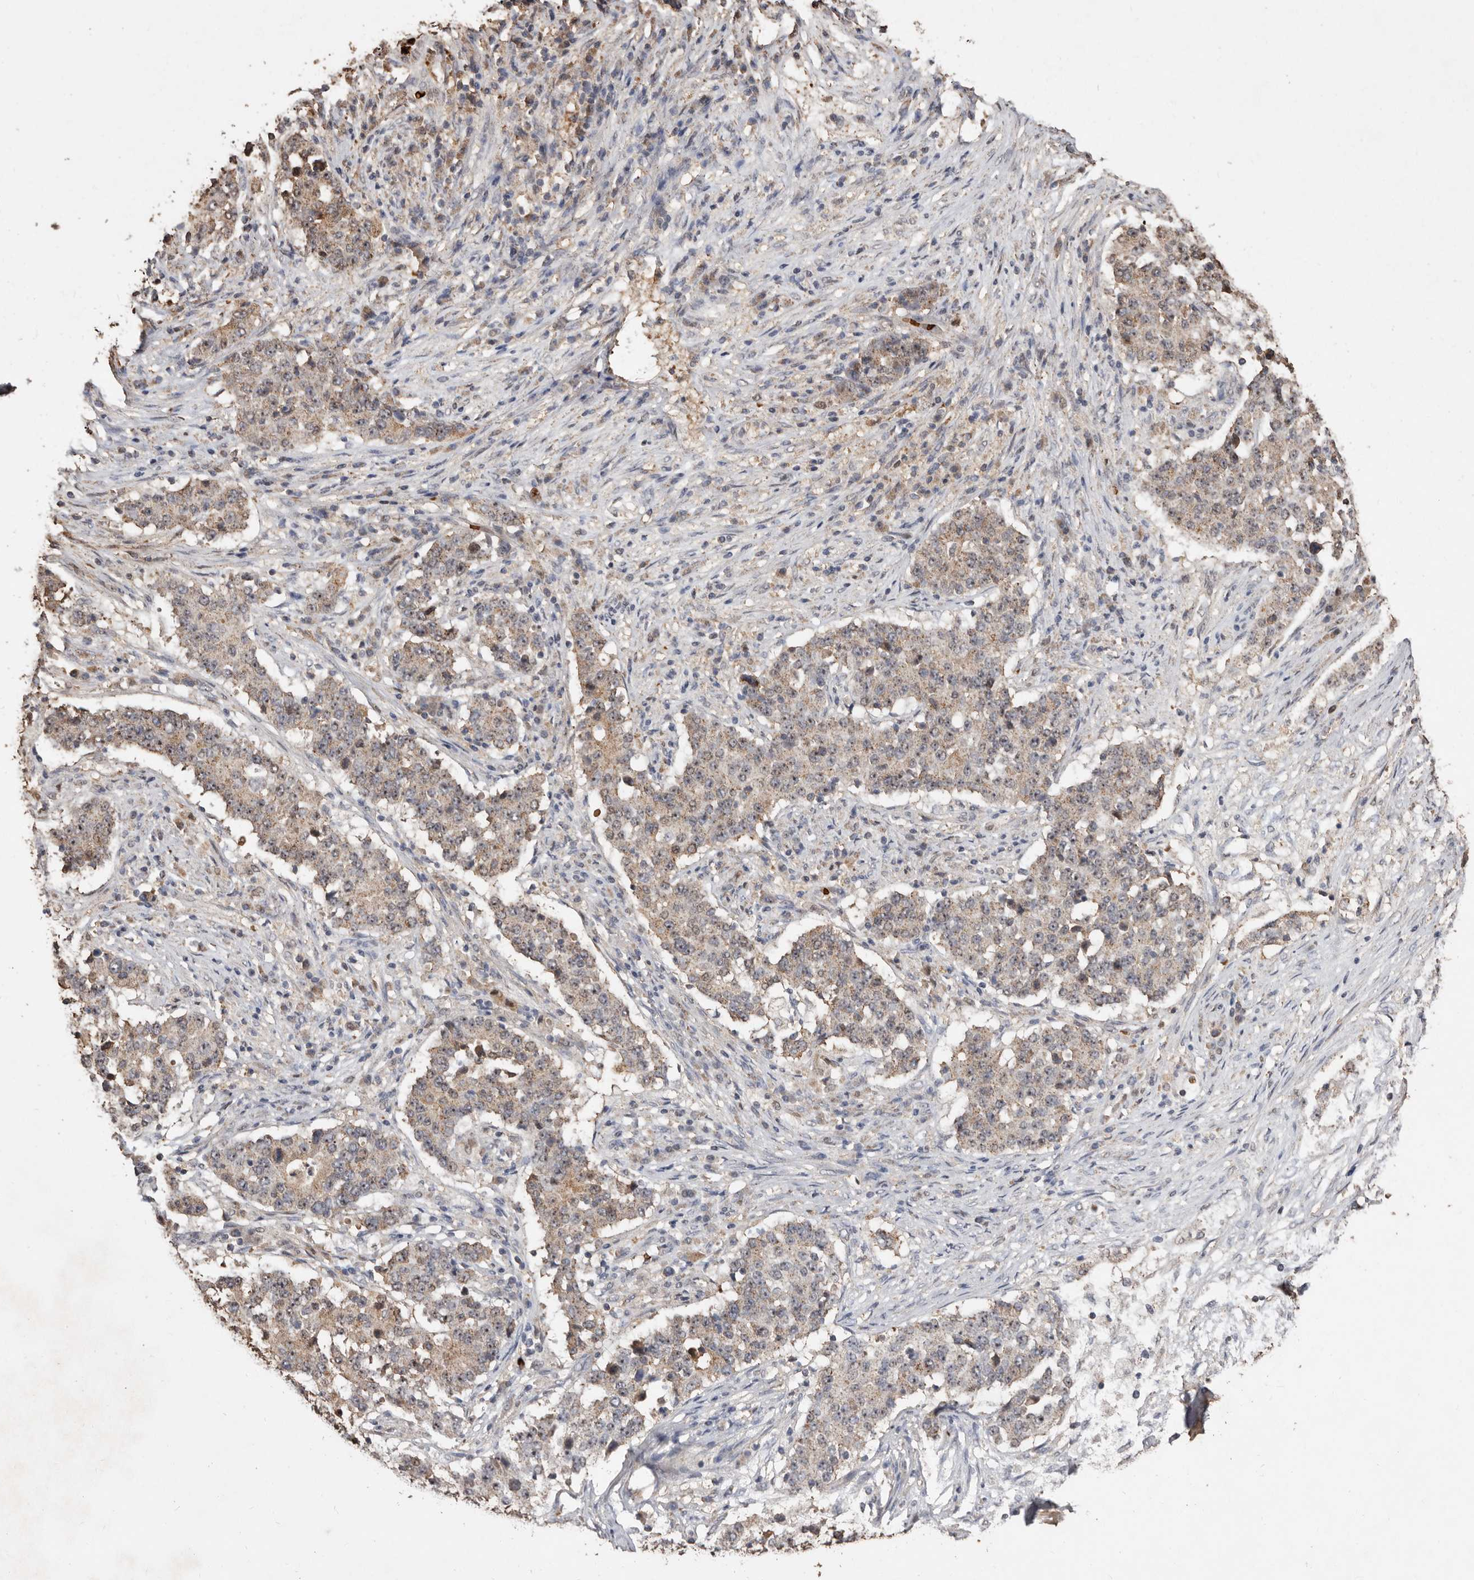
{"staining": {"intensity": "weak", "quantity": ">75%", "location": "cytoplasmic/membranous"}, "tissue": "stomach cancer", "cell_type": "Tumor cells", "image_type": "cancer", "snomed": [{"axis": "morphology", "description": "Adenocarcinoma, NOS"}, {"axis": "topography", "description": "Stomach"}], "caption": "This micrograph shows adenocarcinoma (stomach) stained with immunohistochemistry (IHC) to label a protein in brown. The cytoplasmic/membranous of tumor cells show weak positivity for the protein. Nuclei are counter-stained blue.", "gene": "GRAMD2A", "patient": {"sex": "male", "age": 59}}